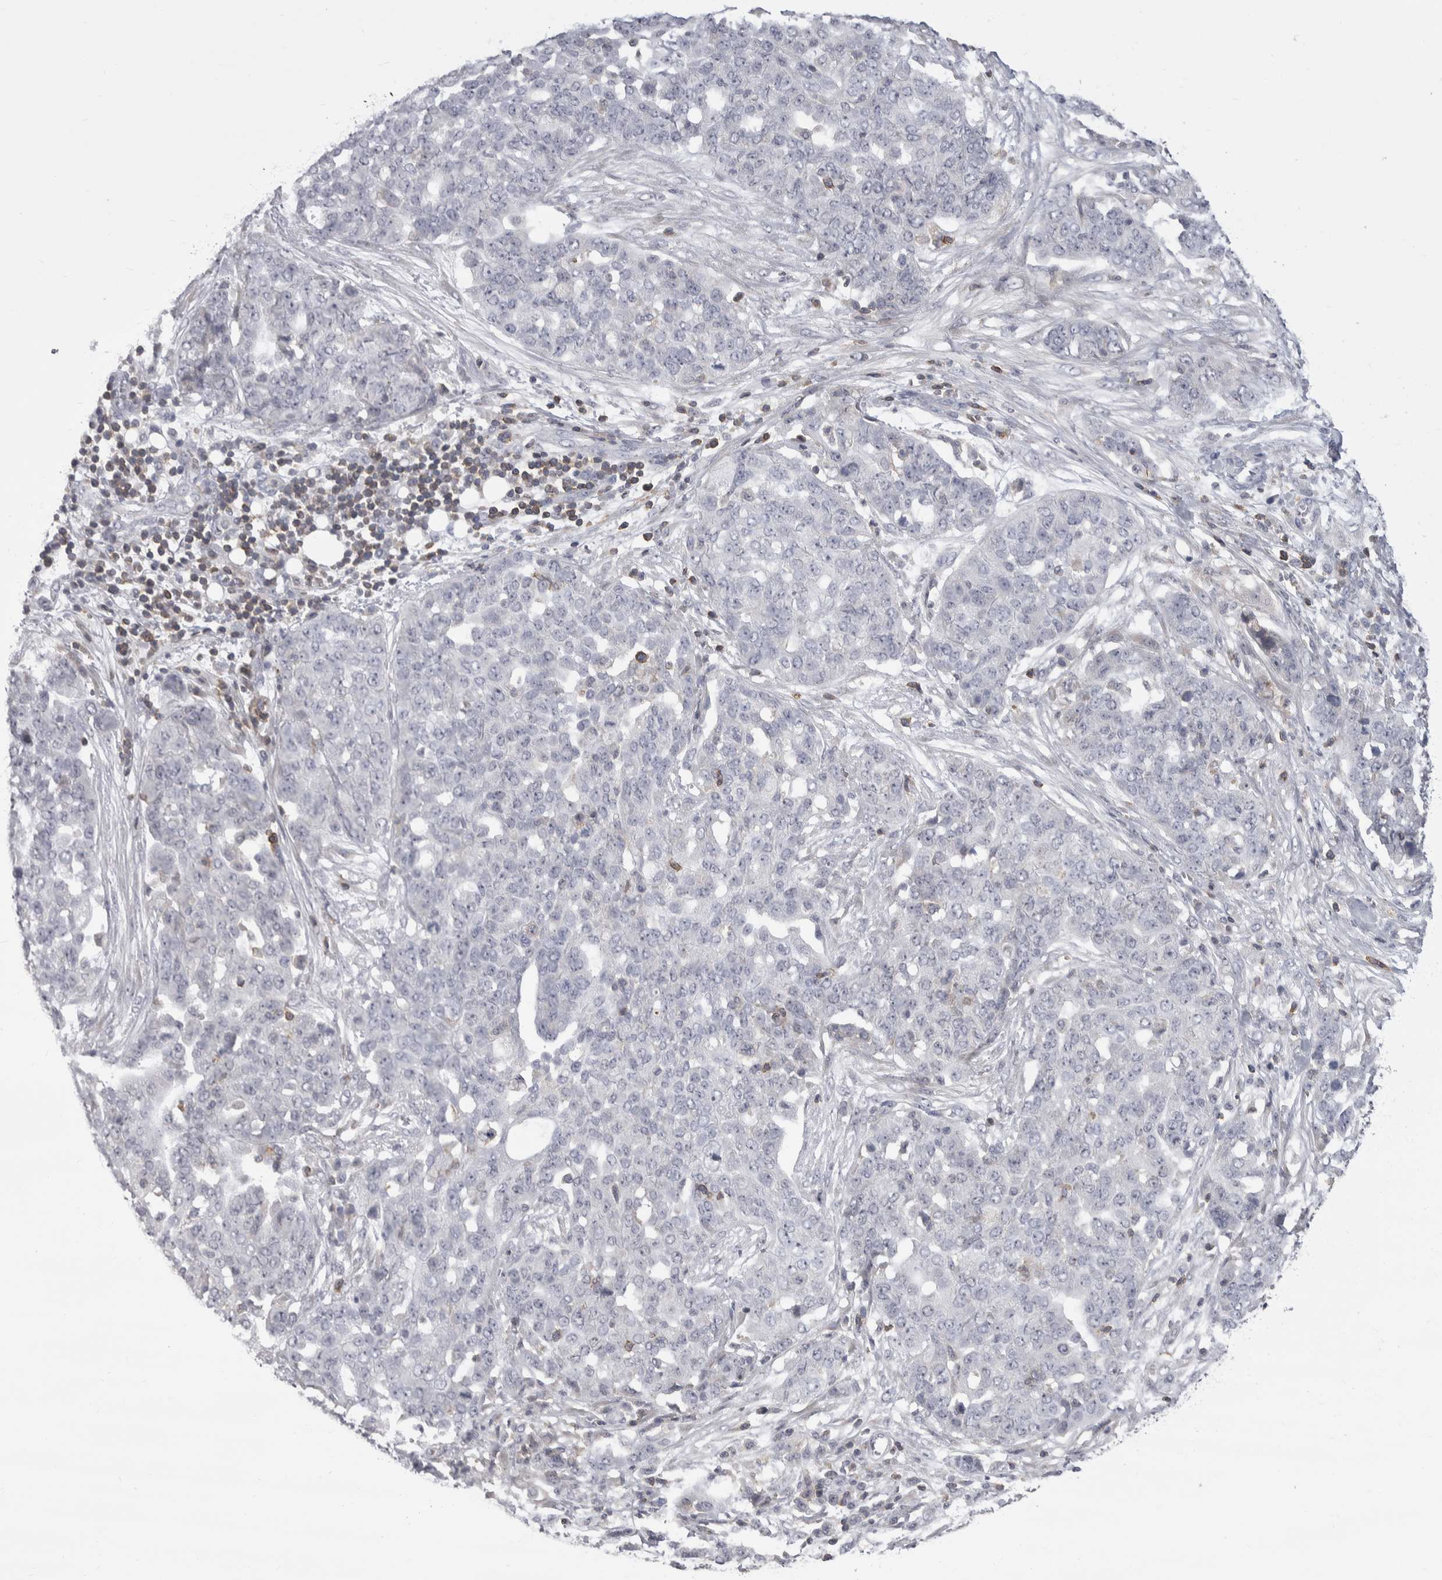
{"staining": {"intensity": "negative", "quantity": "none", "location": "none"}, "tissue": "ovarian cancer", "cell_type": "Tumor cells", "image_type": "cancer", "snomed": [{"axis": "morphology", "description": "Cystadenocarcinoma, serous, NOS"}, {"axis": "topography", "description": "Soft tissue"}, {"axis": "topography", "description": "Ovary"}], "caption": "Protein analysis of ovarian cancer demonstrates no significant positivity in tumor cells.", "gene": "CEP295NL", "patient": {"sex": "female", "age": 57}}